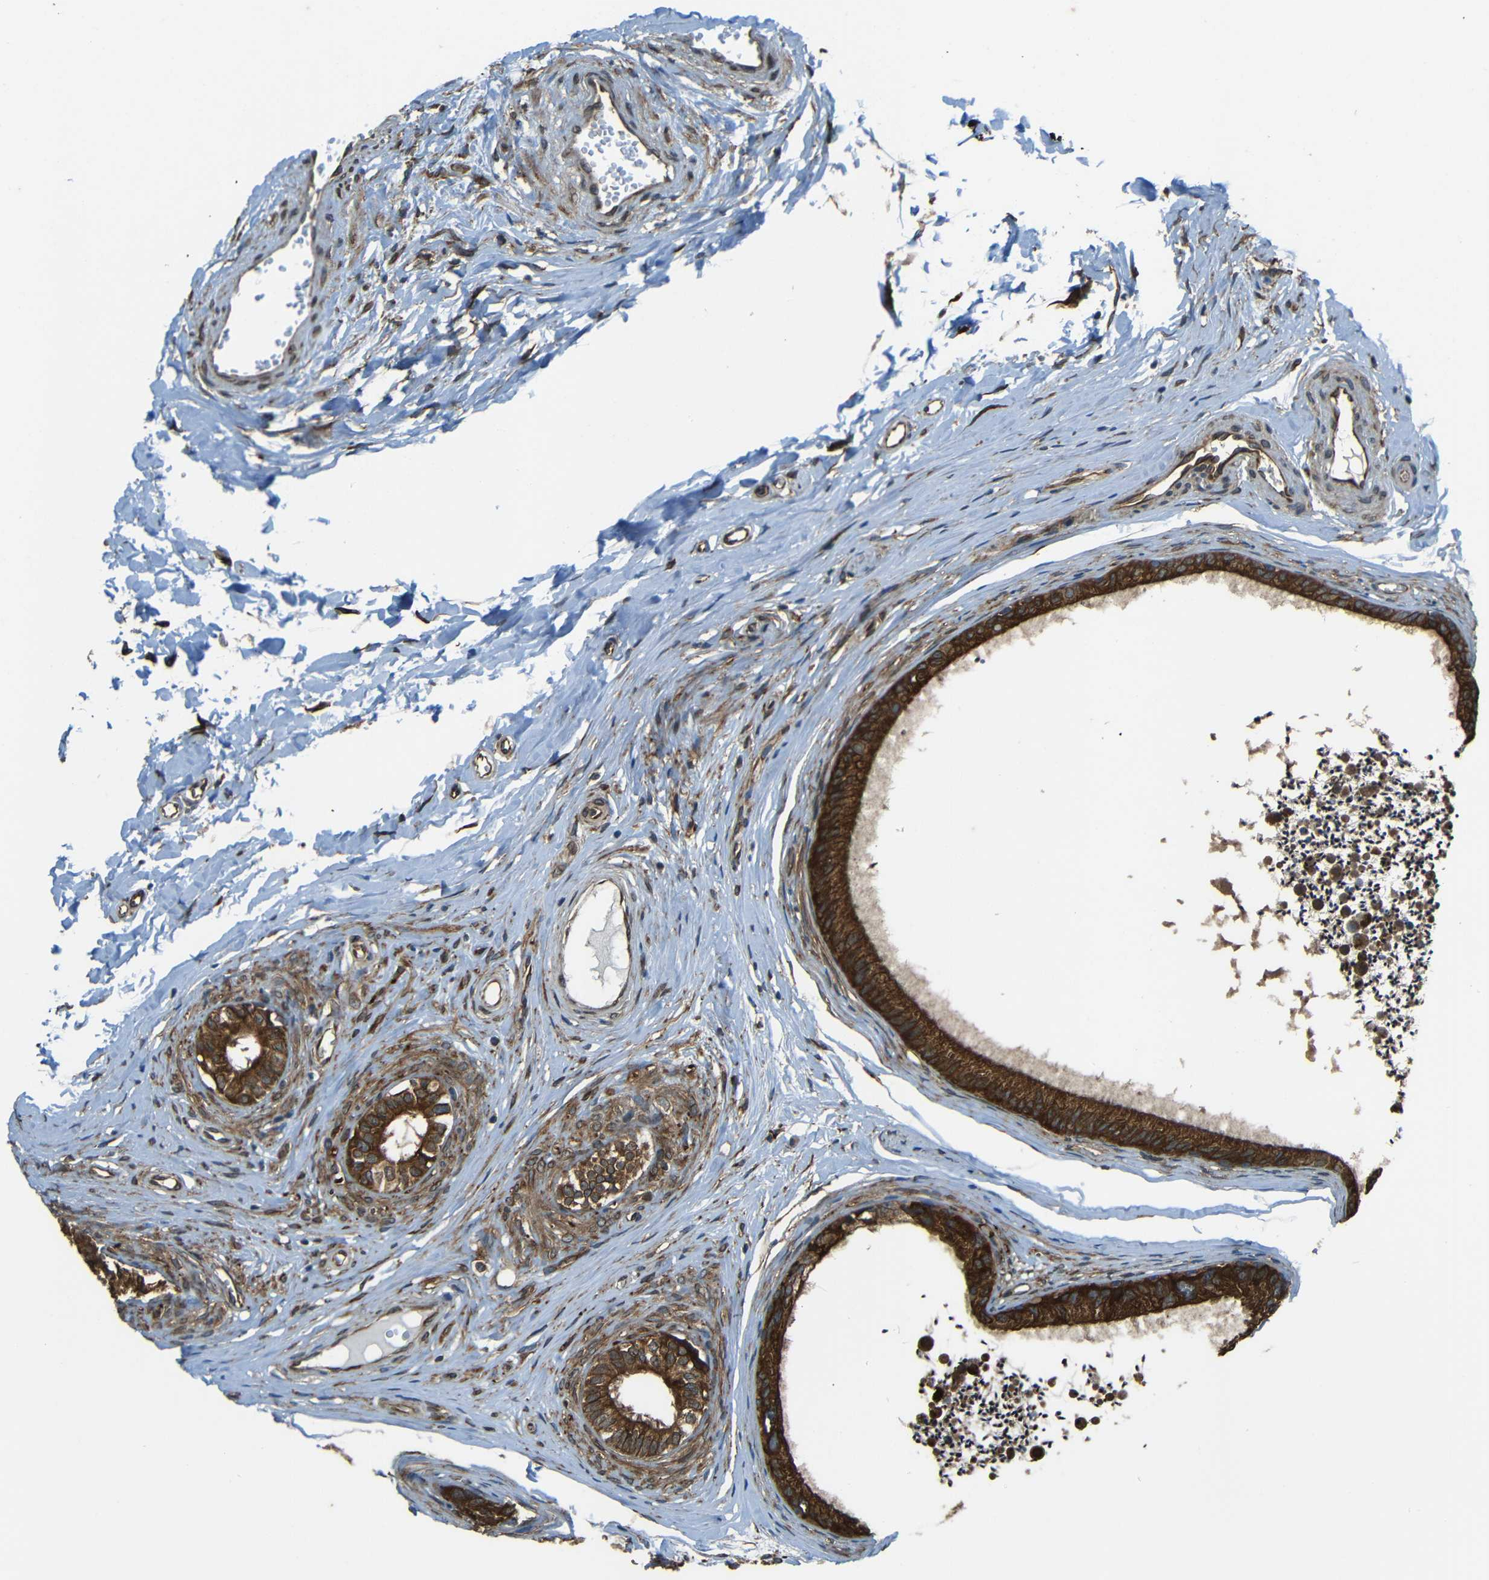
{"staining": {"intensity": "strong", "quantity": ">75%", "location": "cytoplasmic/membranous"}, "tissue": "epididymis", "cell_type": "Glandular cells", "image_type": "normal", "snomed": [{"axis": "morphology", "description": "Normal tissue, NOS"}, {"axis": "topography", "description": "Epididymis"}], "caption": "Immunohistochemical staining of normal epididymis demonstrates strong cytoplasmic/membranous protein staining in approximately >75% of glandular cells.", "gene": "VAPB", "patient": {"sex": "male", "age": 56}}